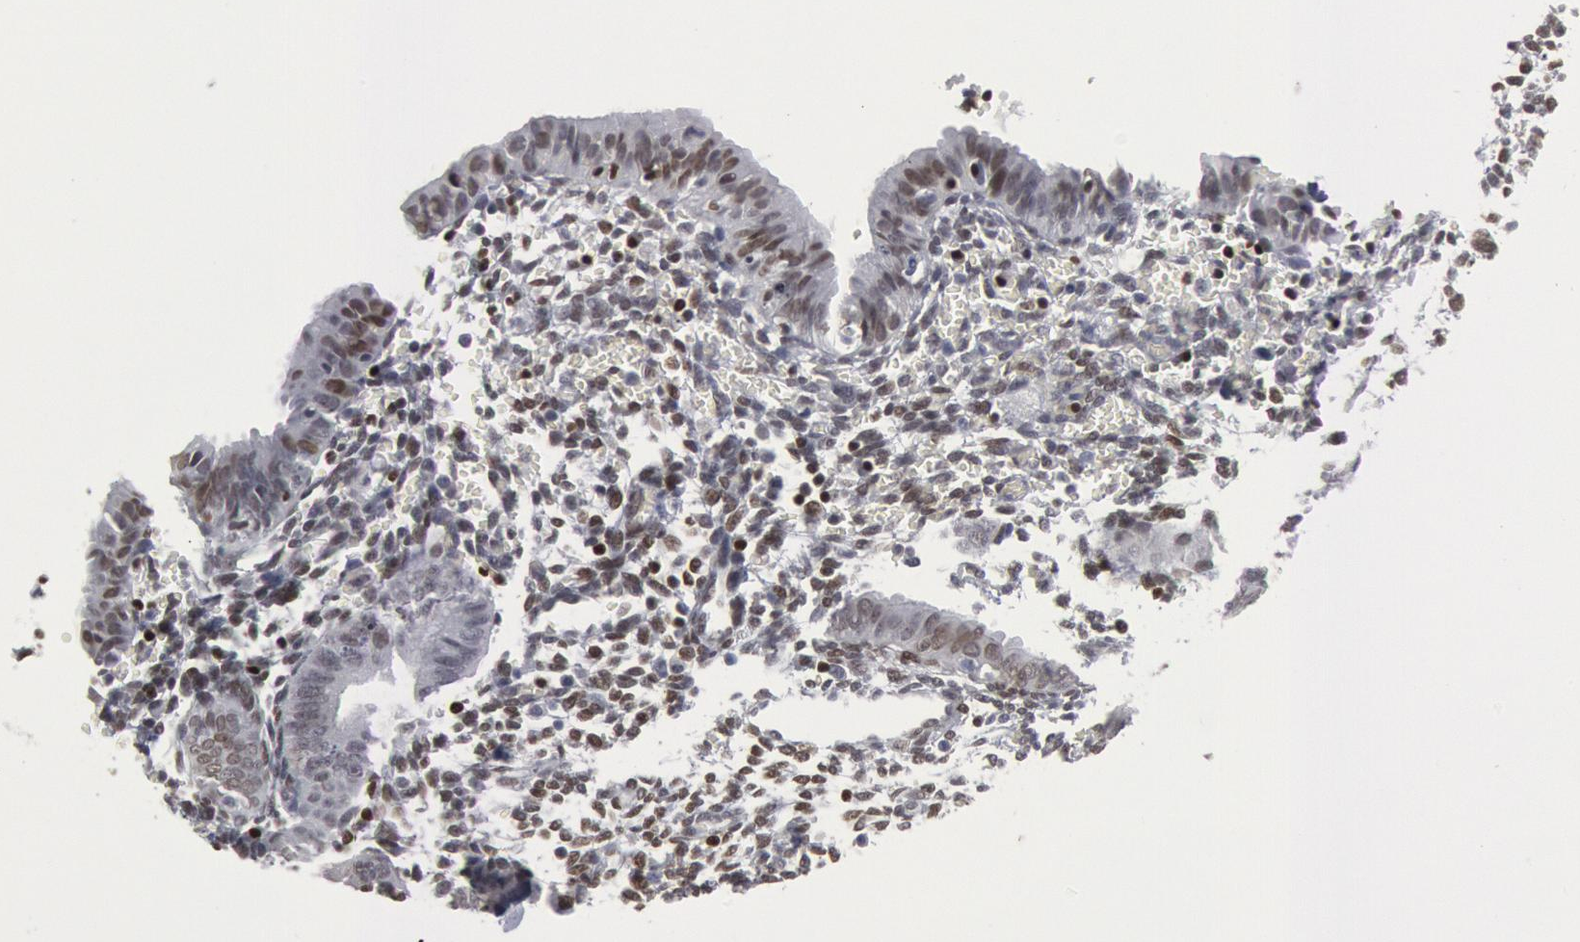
{"staining": {"intensity": "moderate", "quantity": ">75%", "location": "nuclear"}, "tissue": "endometrium", "cell_type": "Cells in endometrial stroma", "image_type": "normal", "snomed": [{"axis": "morphology", "description": "Normal tissue, NOS"}, {"axis": "topography", "description": "Endometrium"}], "caption": "Immunohistochemistry (IHC) photomicrograph of benign endometrium: human endometrium stained using immunohistochemistry (IHC) shows medium levels of moderate protein expression localized specifically in the nuclear of cells in endometrial stroma, appearing as a nuclear brown color.", "gene": "MECP2", "patient": {"sex": "female", "age": 61}}